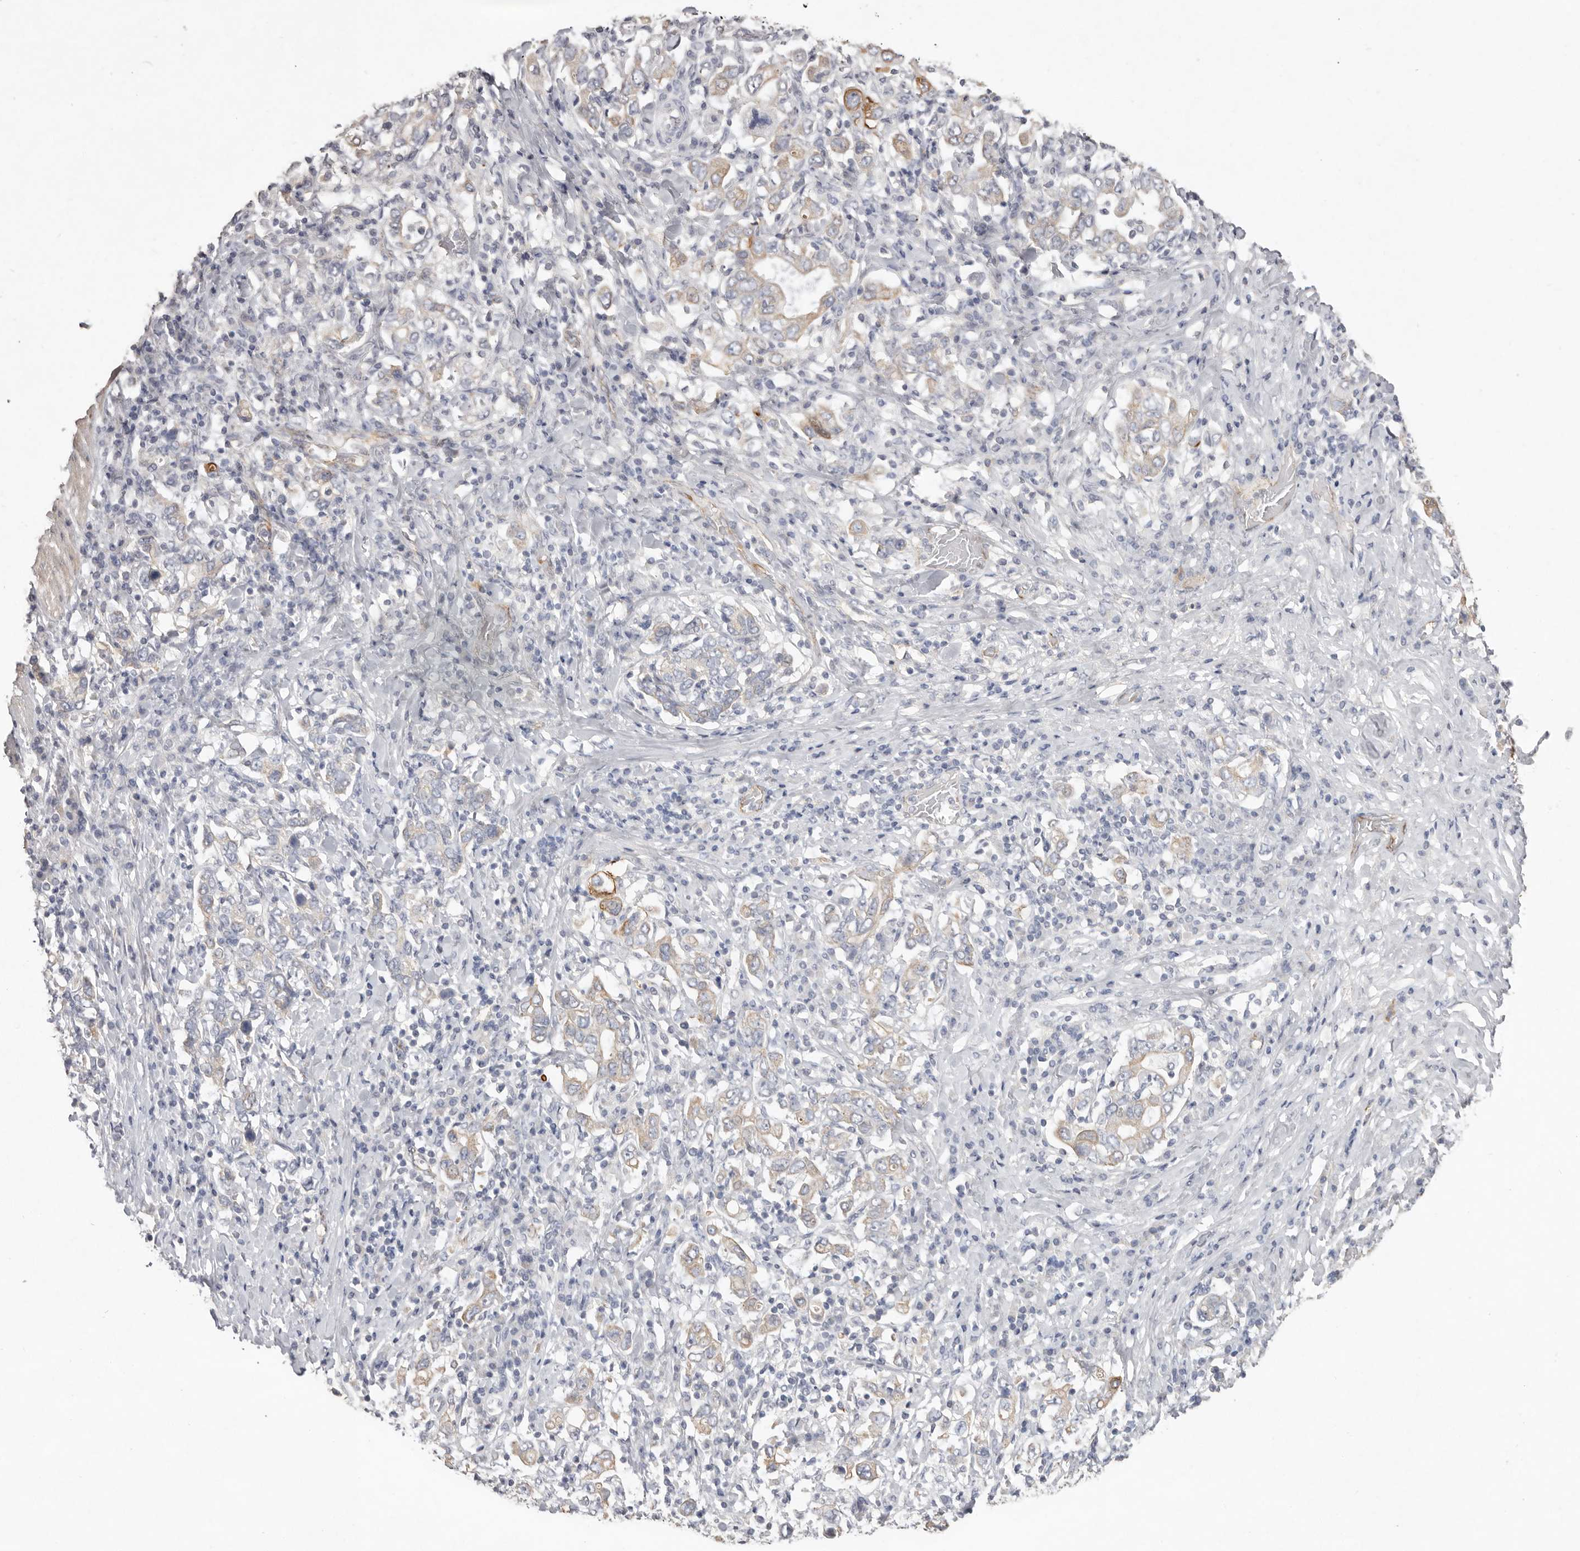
{"staining": {"intensity": "weak", "quantity": "25%-75%", "location": "cytoplasmic/membranous"}, "tissue": "stomach cancer", "cell_type": "Tumor cells", "image_type": "cancer", "snomed": [{"axis": "morphology", "description": "Adenocarcinoma, NOS"}, {"axis": "topography", "description": "Stomach, upper"}], "caption": "This image demonstrates immunohistochemistry (IHC) staining of human stomach cancer, with low weak cytoplasmic/membranous positivity in approximately 25%-75% of tumor cells.", "gene": "ZYG11B", "patient": {"sex": "male", "age": 62}}